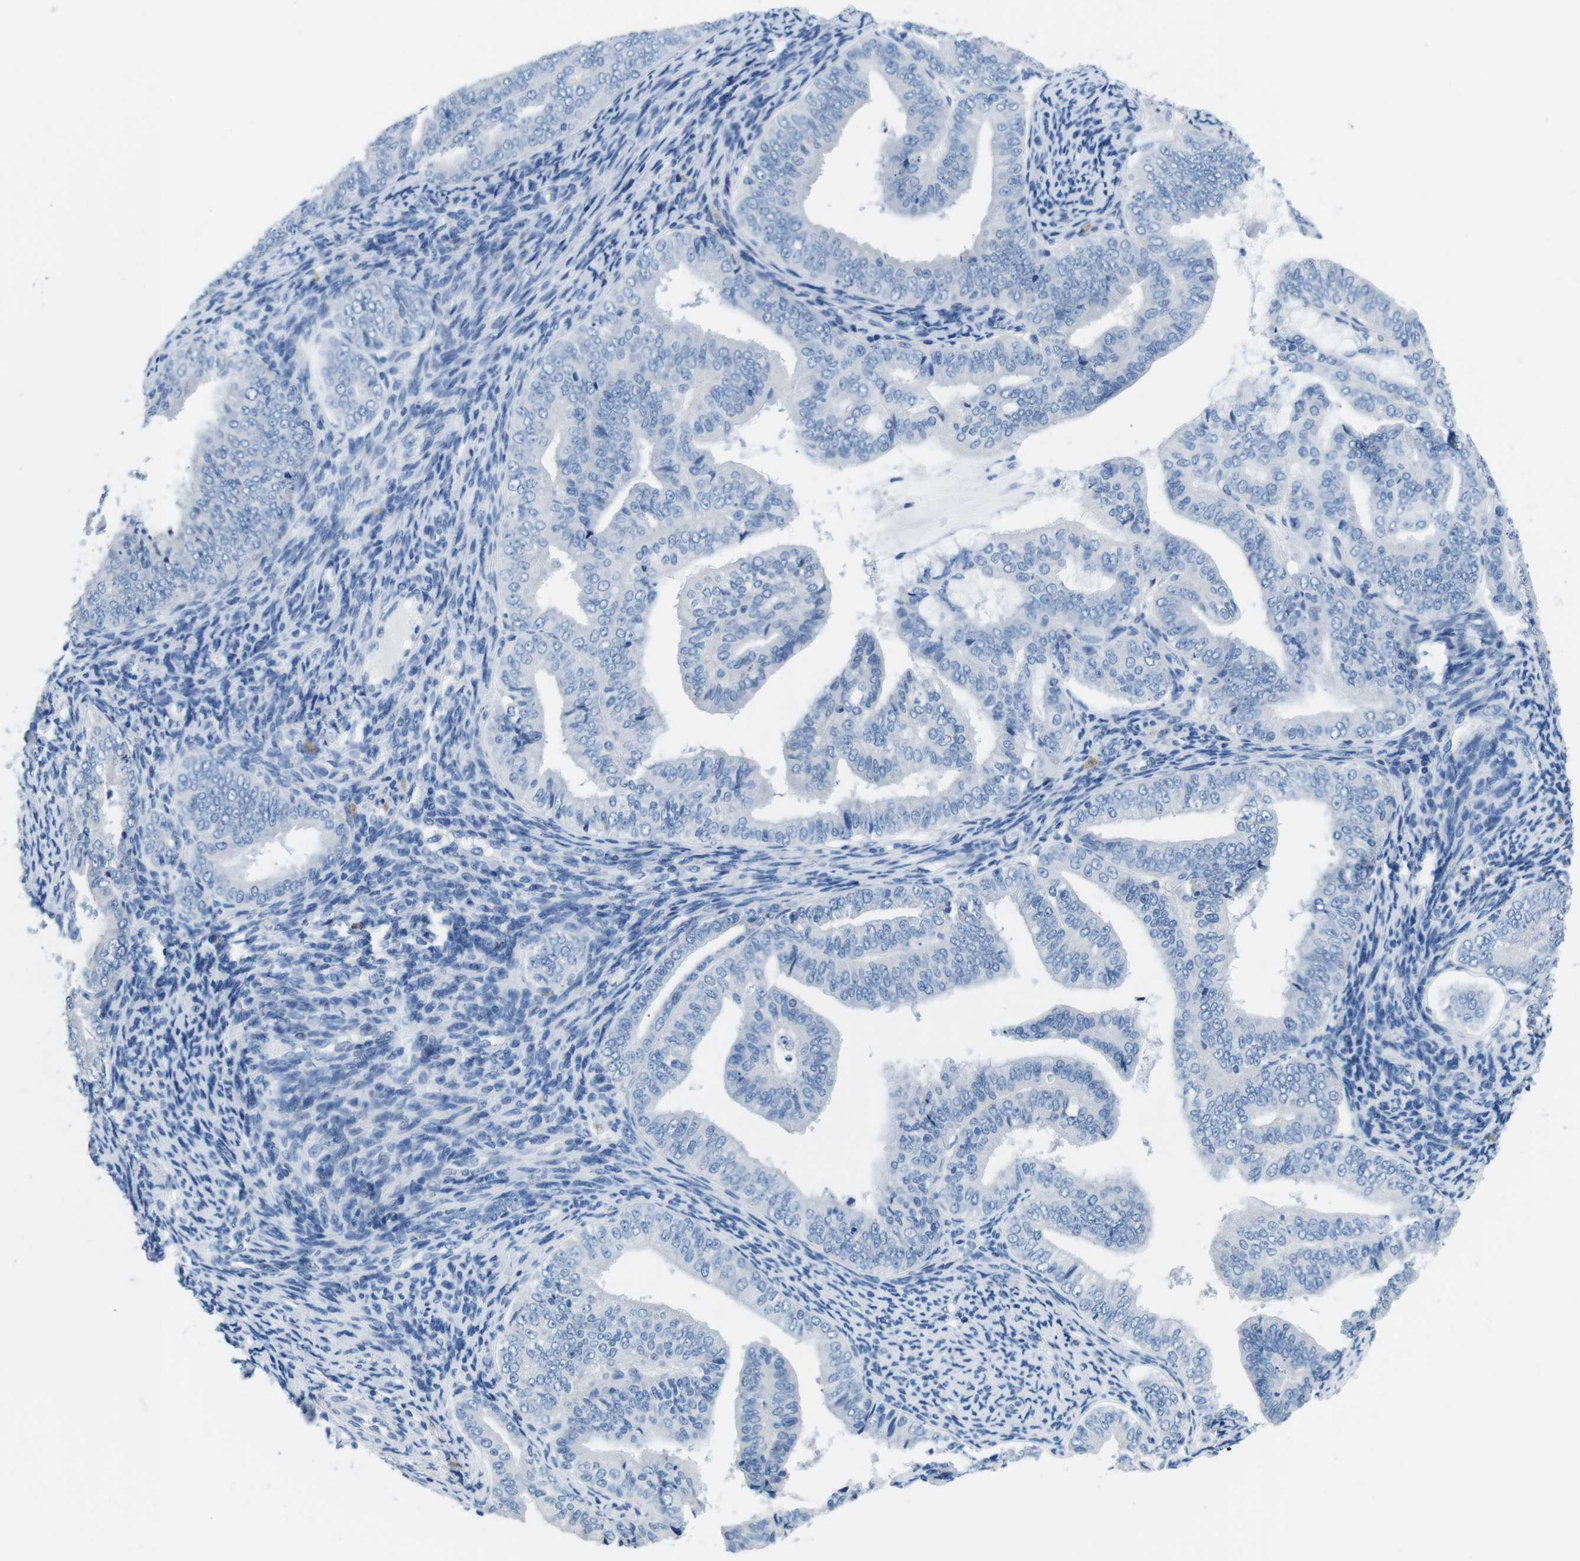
{"staining": {"intensity": "negative", "quantity": "none", "location": "none"}, "tissue": "endometrial cancer", "cell_type": "Tumor cells", "image_type": "cancer", "snomed": [{"axis": "morphology", "description": "Adenocarcinoma, NOS"}, {"axis": "topography", "description": "Endometrium"}], "caption": "Immunohistochemistry (IHC) of endometrial cancer demonstrates no positivity in tumor cells.", "gene": "MUC2", "patient": {"sex": "female", "age": 63}}